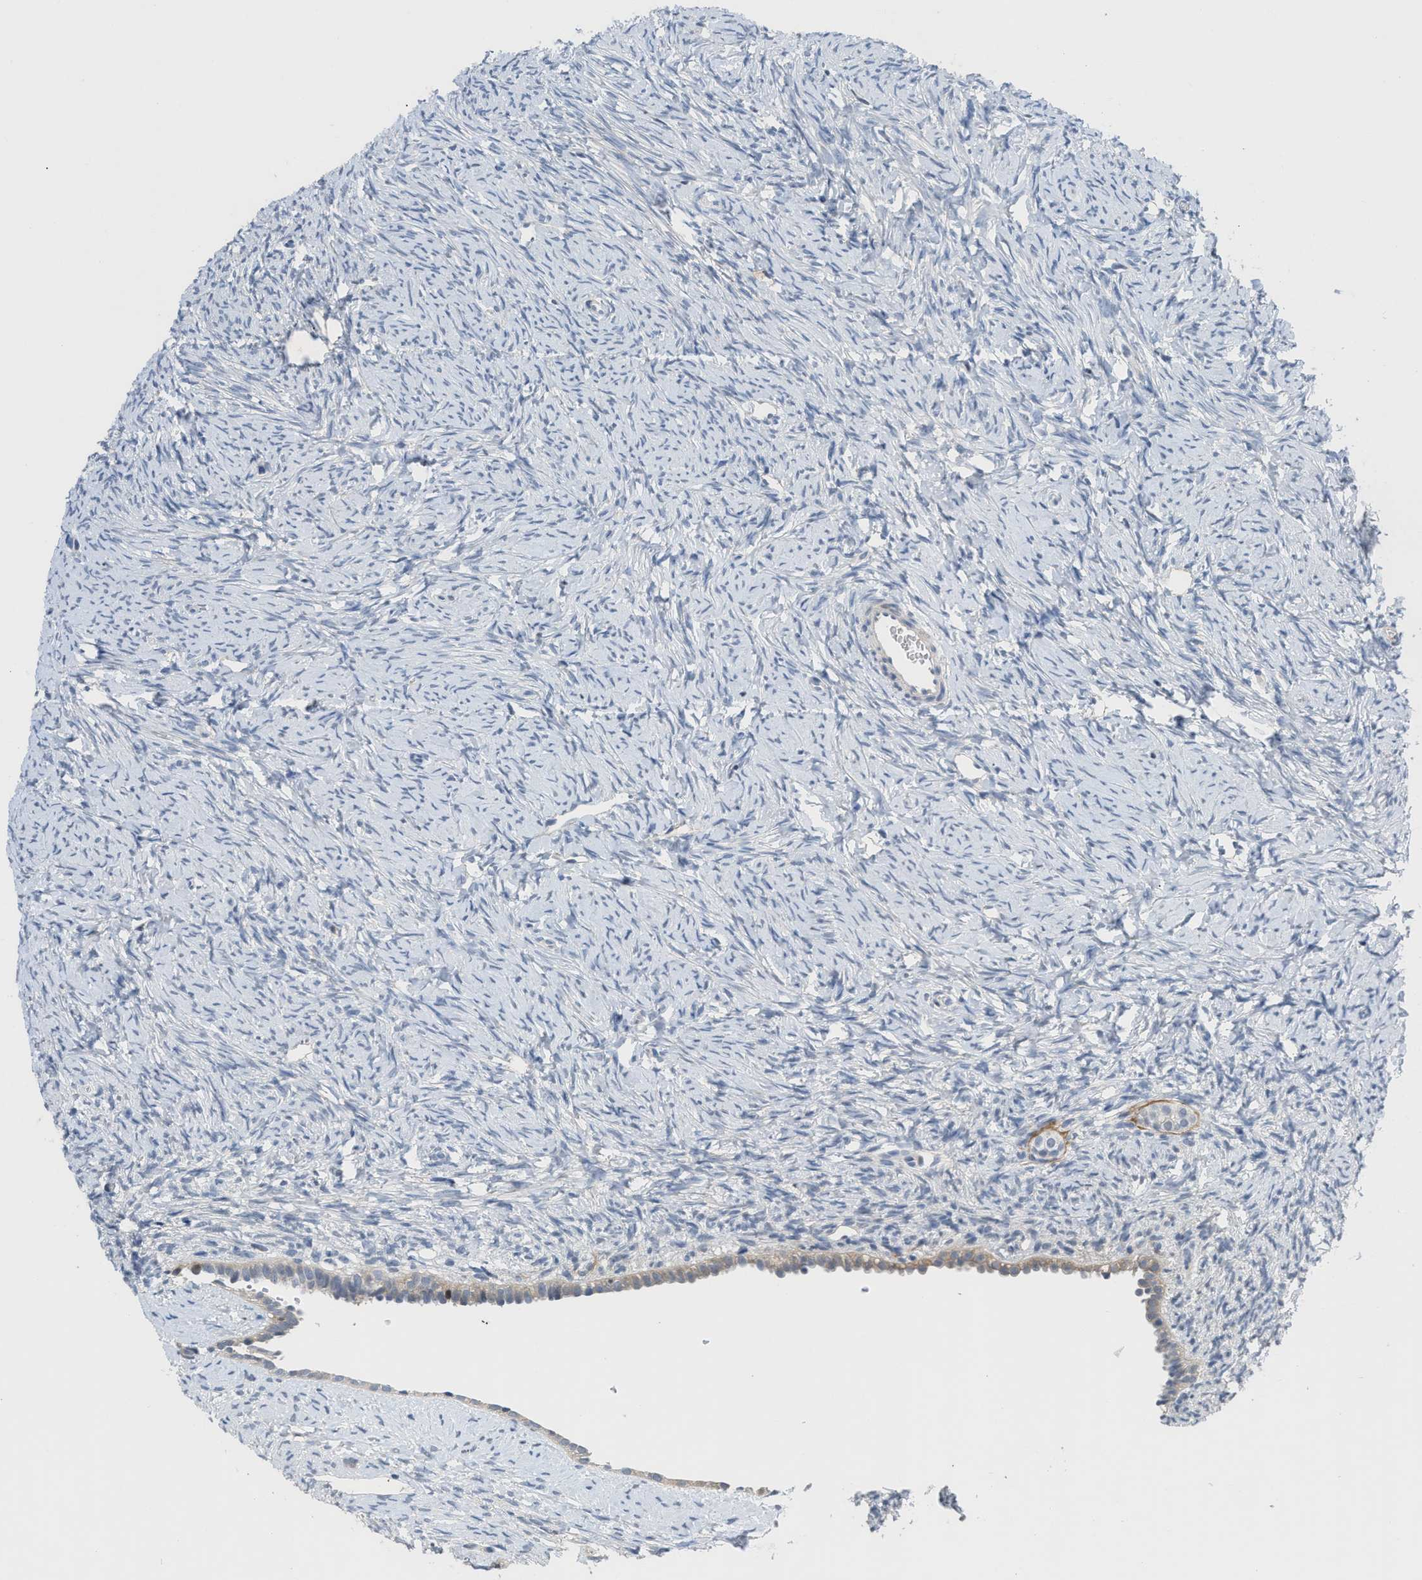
{"staining": {"intensity": "weak", "quantity": "25%-75%", "location": "cytoplasmic/membranous"}, "tissue": "ovary", "cell_type": "Follicle cells", "image_type": "normal", "snomed": [{"axis": "morphology", "description": "Normal tissue, NOS"}, {"axis": "topography", "description": "Ovary"}], "caption": "Immunohistochemistry image of benign ovary stained for a protein (brown), which shows low levels of weak cytoplasmic/membranous staining in about 25%-75% of follicle cells.", "gene": "OR9K2", "patient": {"sex": "female", "age": 33}}